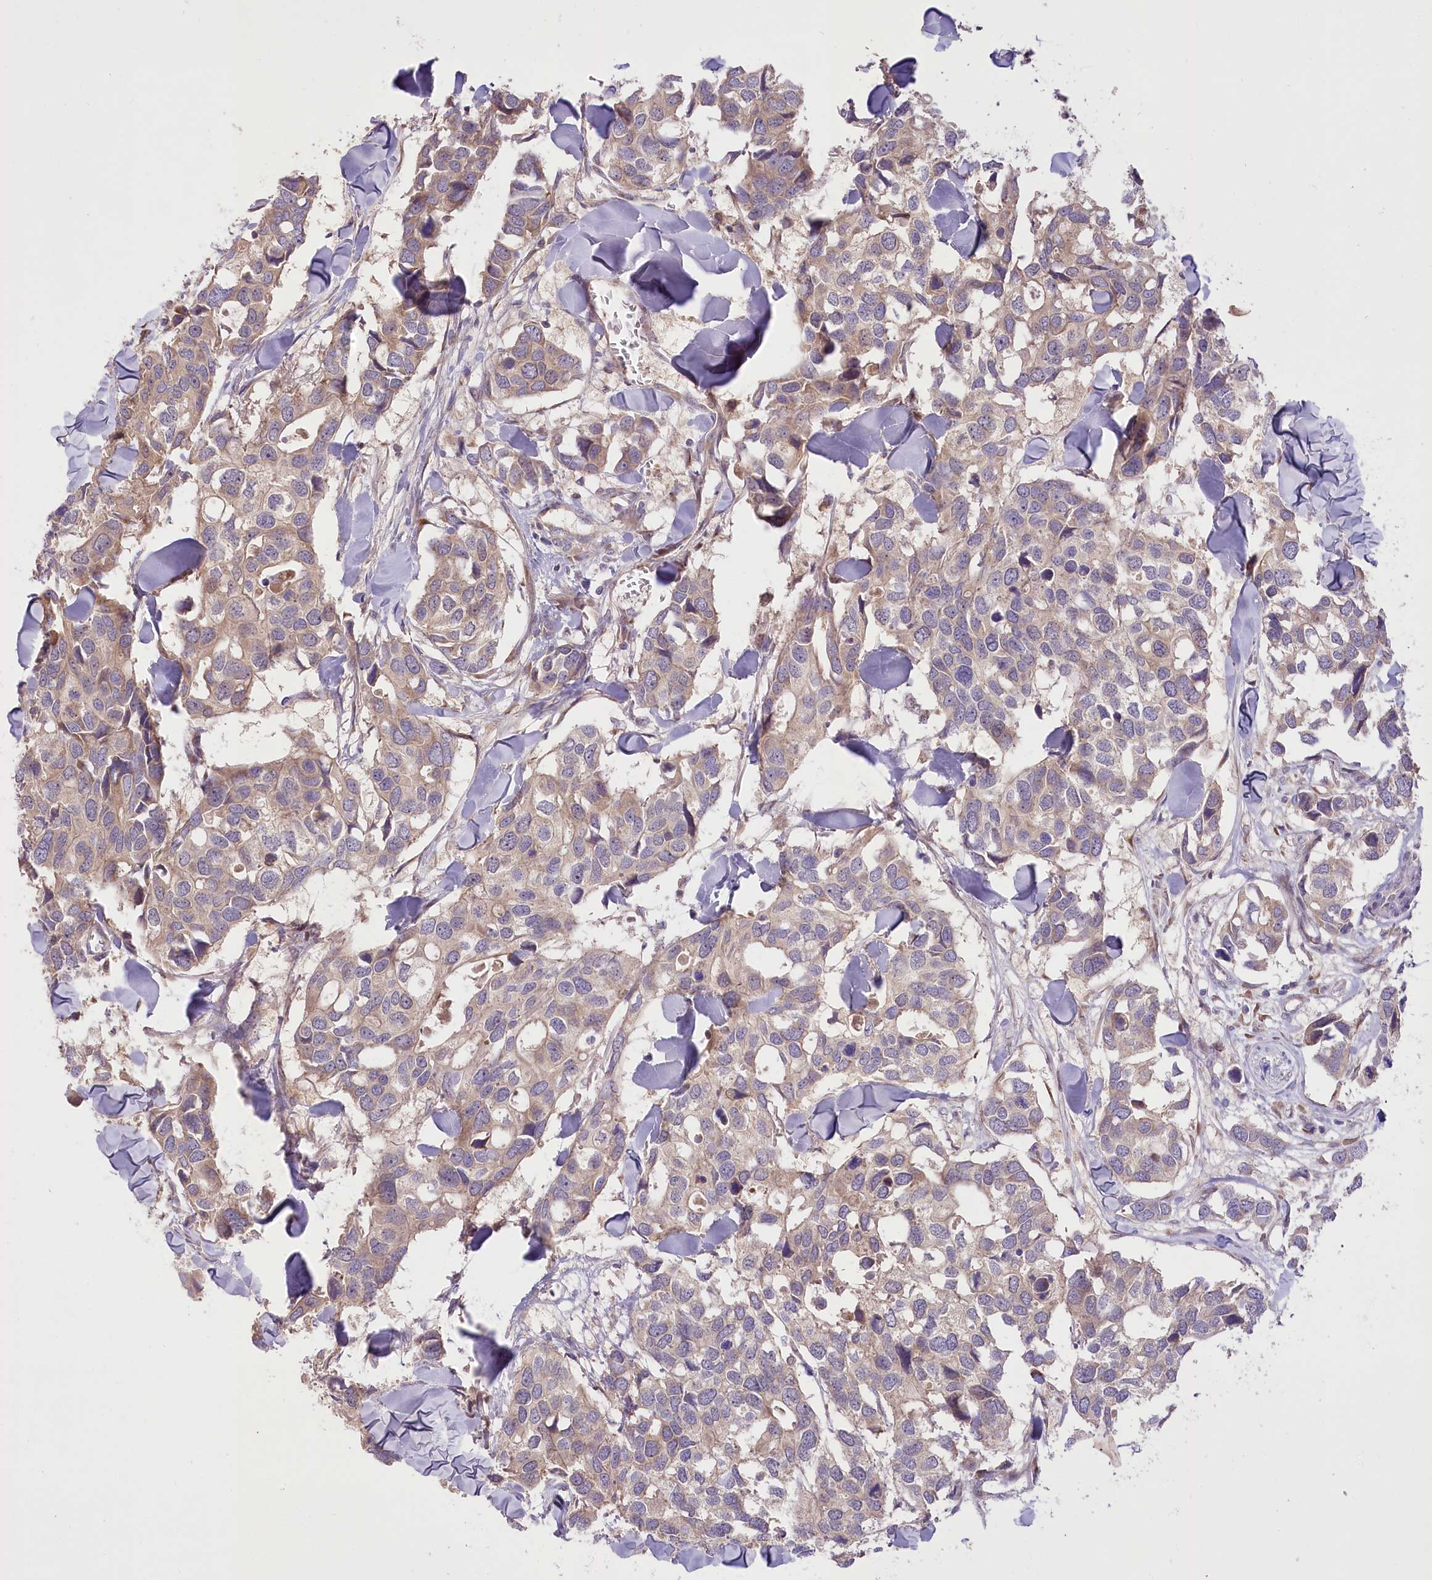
{"staining": {"intensity": "weak", "quantity": "<25%", "location": "cytoplasmic/membranous"}, "tissue": "breast cancer", "cell_type": "Tumor cells", "image_type": "cancer", "snomed": [{"axis": "morphology", "description": "Duct carcinoma"}, {"axis": "topography", "description": "Breast"}], "caption": "Tumor cells are negative for brown protein staining in breast cancer (intraductal carcinoma).", "gene": "PBLD", "patient": {"sex": "female", "age": 83}}